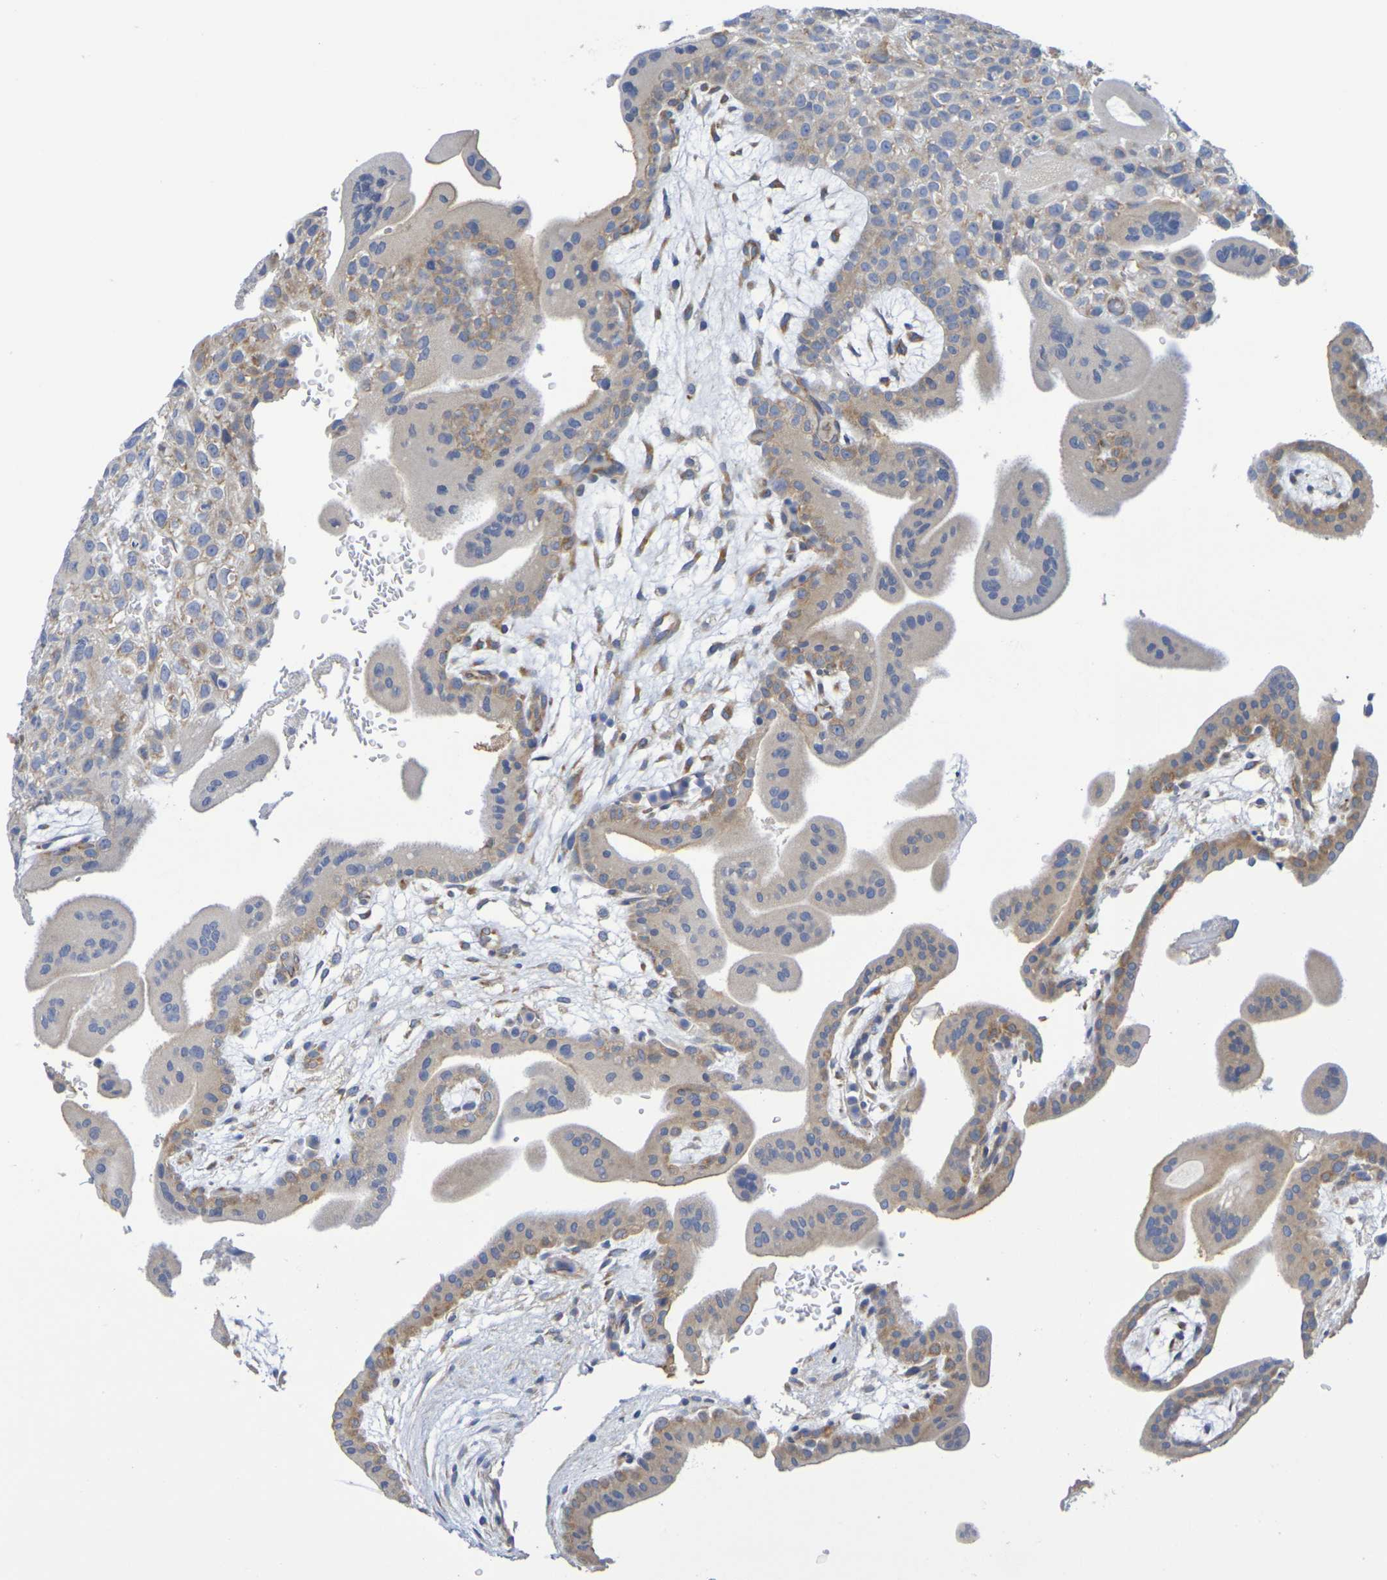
{"staining": {"intensity": "weak", "quantity": "25%-75%", "location": "cytoplasmic/membranous"}, "tissue": "placenta", "cell_type": "Trophoblastic cells", "image_type": "normal", "snomed": [{"axis": "morphology", "description": "Normal tissue, NOS"}, {"axis": "topography", "description": "Placenta"}], "caption": "The histopathology image reveals a brown stain indicating the presence of a protein in the cytoplasmic/membranous of trophoblastic cells in placenta. The protein of interest is stained brown, and the nuclei are stained in blue (DAB IHC with brightfield microscopy, high magnification).", "gene": "TMCC3", "patient": {"sex": "female", "age": 35}}